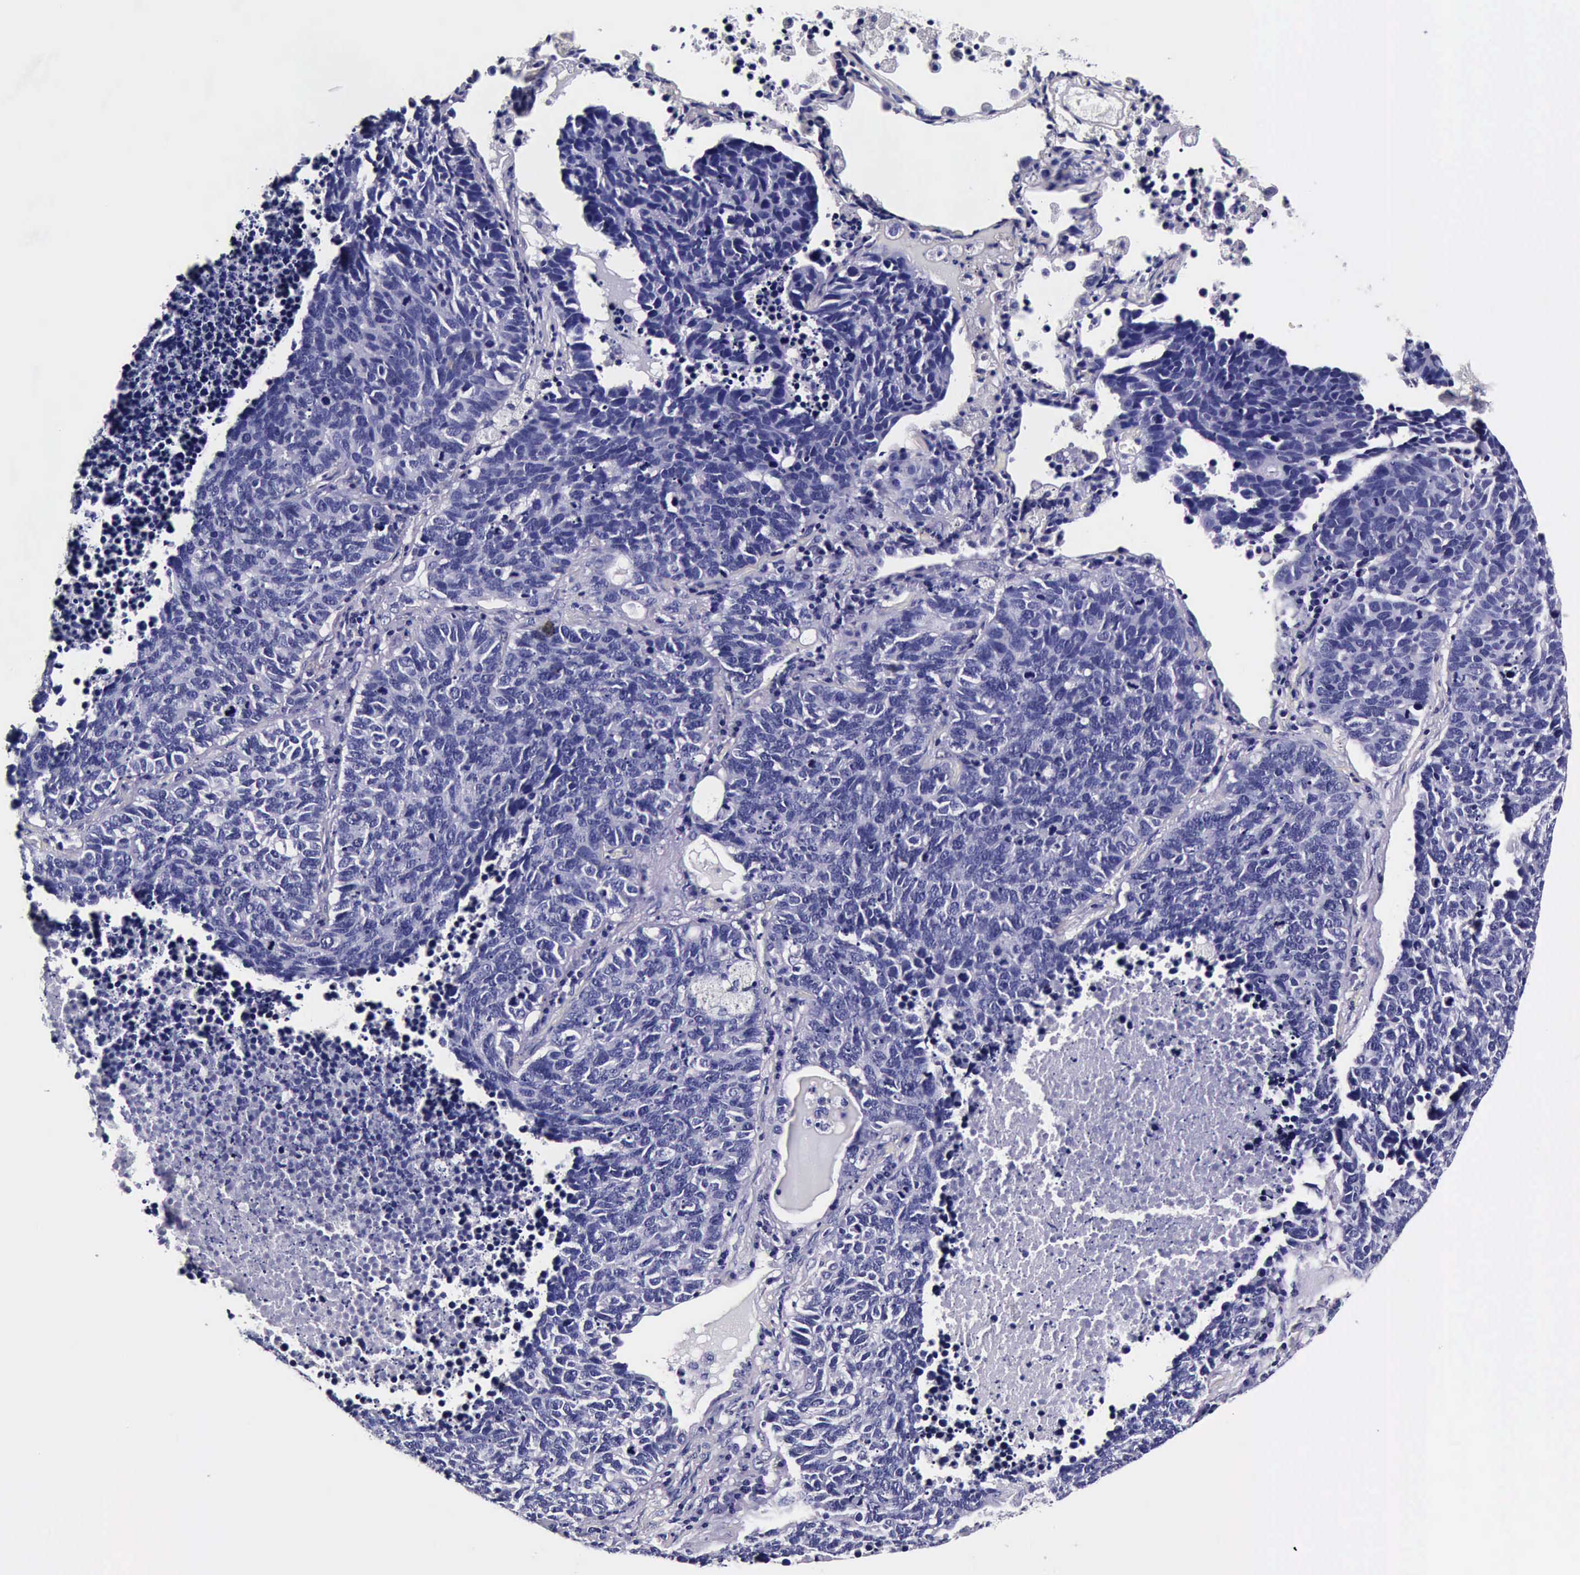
{"staining": {"intensity": "negative", "quantity": "none", "location": "none"}, "tissue": "lung cancer", "cell_type": "Tumor cells", "image_type": "cancer", "snomed": [{"axis": "morphology", "description": "Neoplasm, malignant, NOS"}, {"axis": "topography", "description": "Lung"}], "caption": "There is no significant staining in tumor cells of malignant neoplasm (lung).", "gene": "IAPP", "patient": {"sex": "female", "age": 75}}